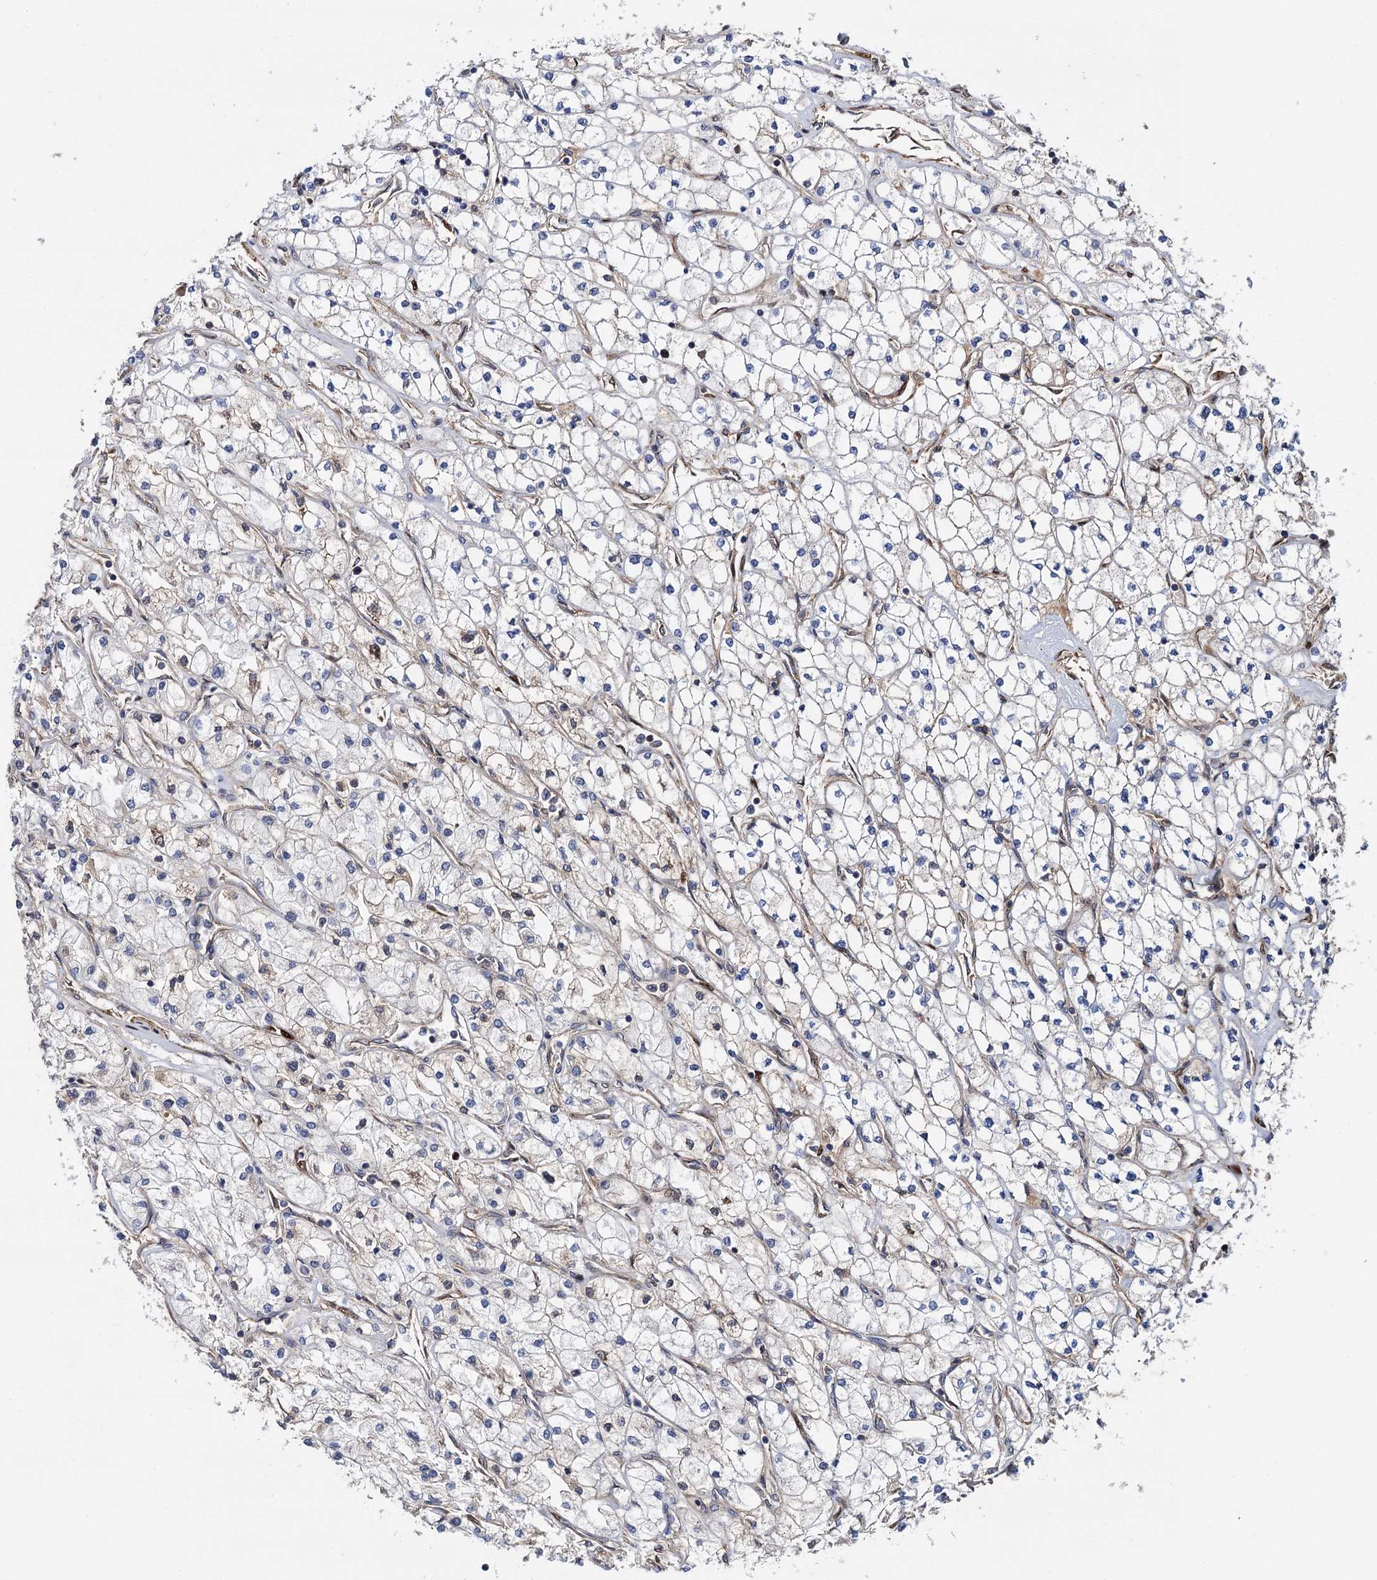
{"staining": {"intensity": "weak", "quantity": "<25%", "location": "cytoplasmic/membranous"}, "tissue": "renal cancer", "cell_type": "Tumor cells", "image_type": "cancer", "snomed": [{"axis": "morphology", "description": "Adenocarcinoma, NOS"}, {"axis": "topography", "description": "Kidney"}], "caption": "Immunohistochemistry (IHC) histopathology image of renal cancer stained for a protein (brown), which displays no positivity in tumor cells.", "gene": "ISM2", "patient": {"sex": "male", "age": 80}}